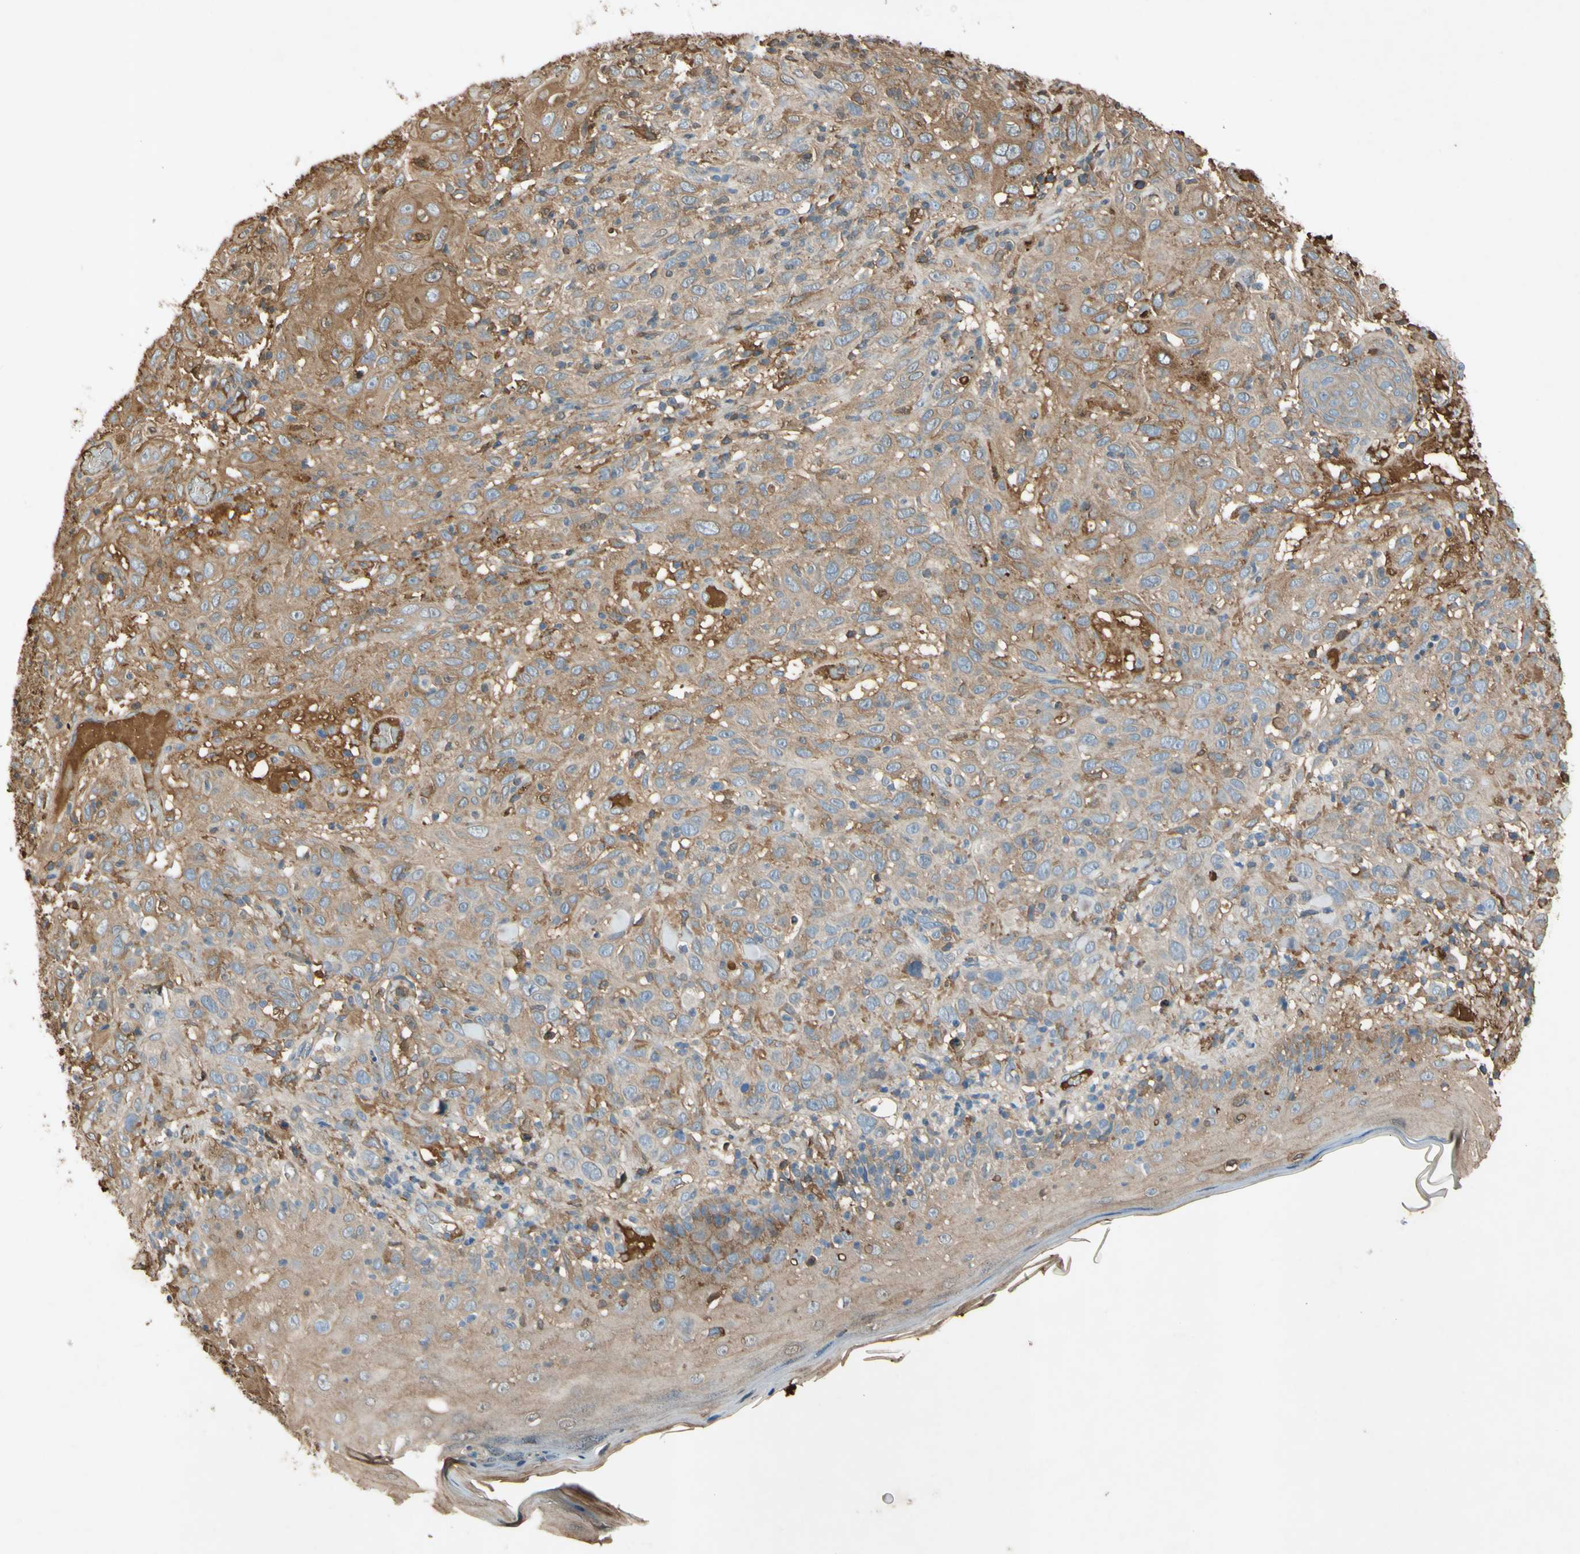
{"staining": {"intensity": "moderate", "quantity": "25%-75%", "location": "cytoplasmic/membranous"}, "tissue": "skin cancer", "cell_type": "Tumor cells", "image_type": "cancer", "snomed": [{"axis": "morphology", "description": "Squamous cell carcinoma, NOS"}, {"axis": "topography", "description": "Skin"}], "caption": "An IHC histopathology image of neoplastic tissue is shown. Protein staining in brown highlights moderate cytoplasmic/membranous positivity in skin squamous cell carcinoma within tumor cells.", "gene": "TIMP2", "patient": {"sex": "female", "age": 88}}